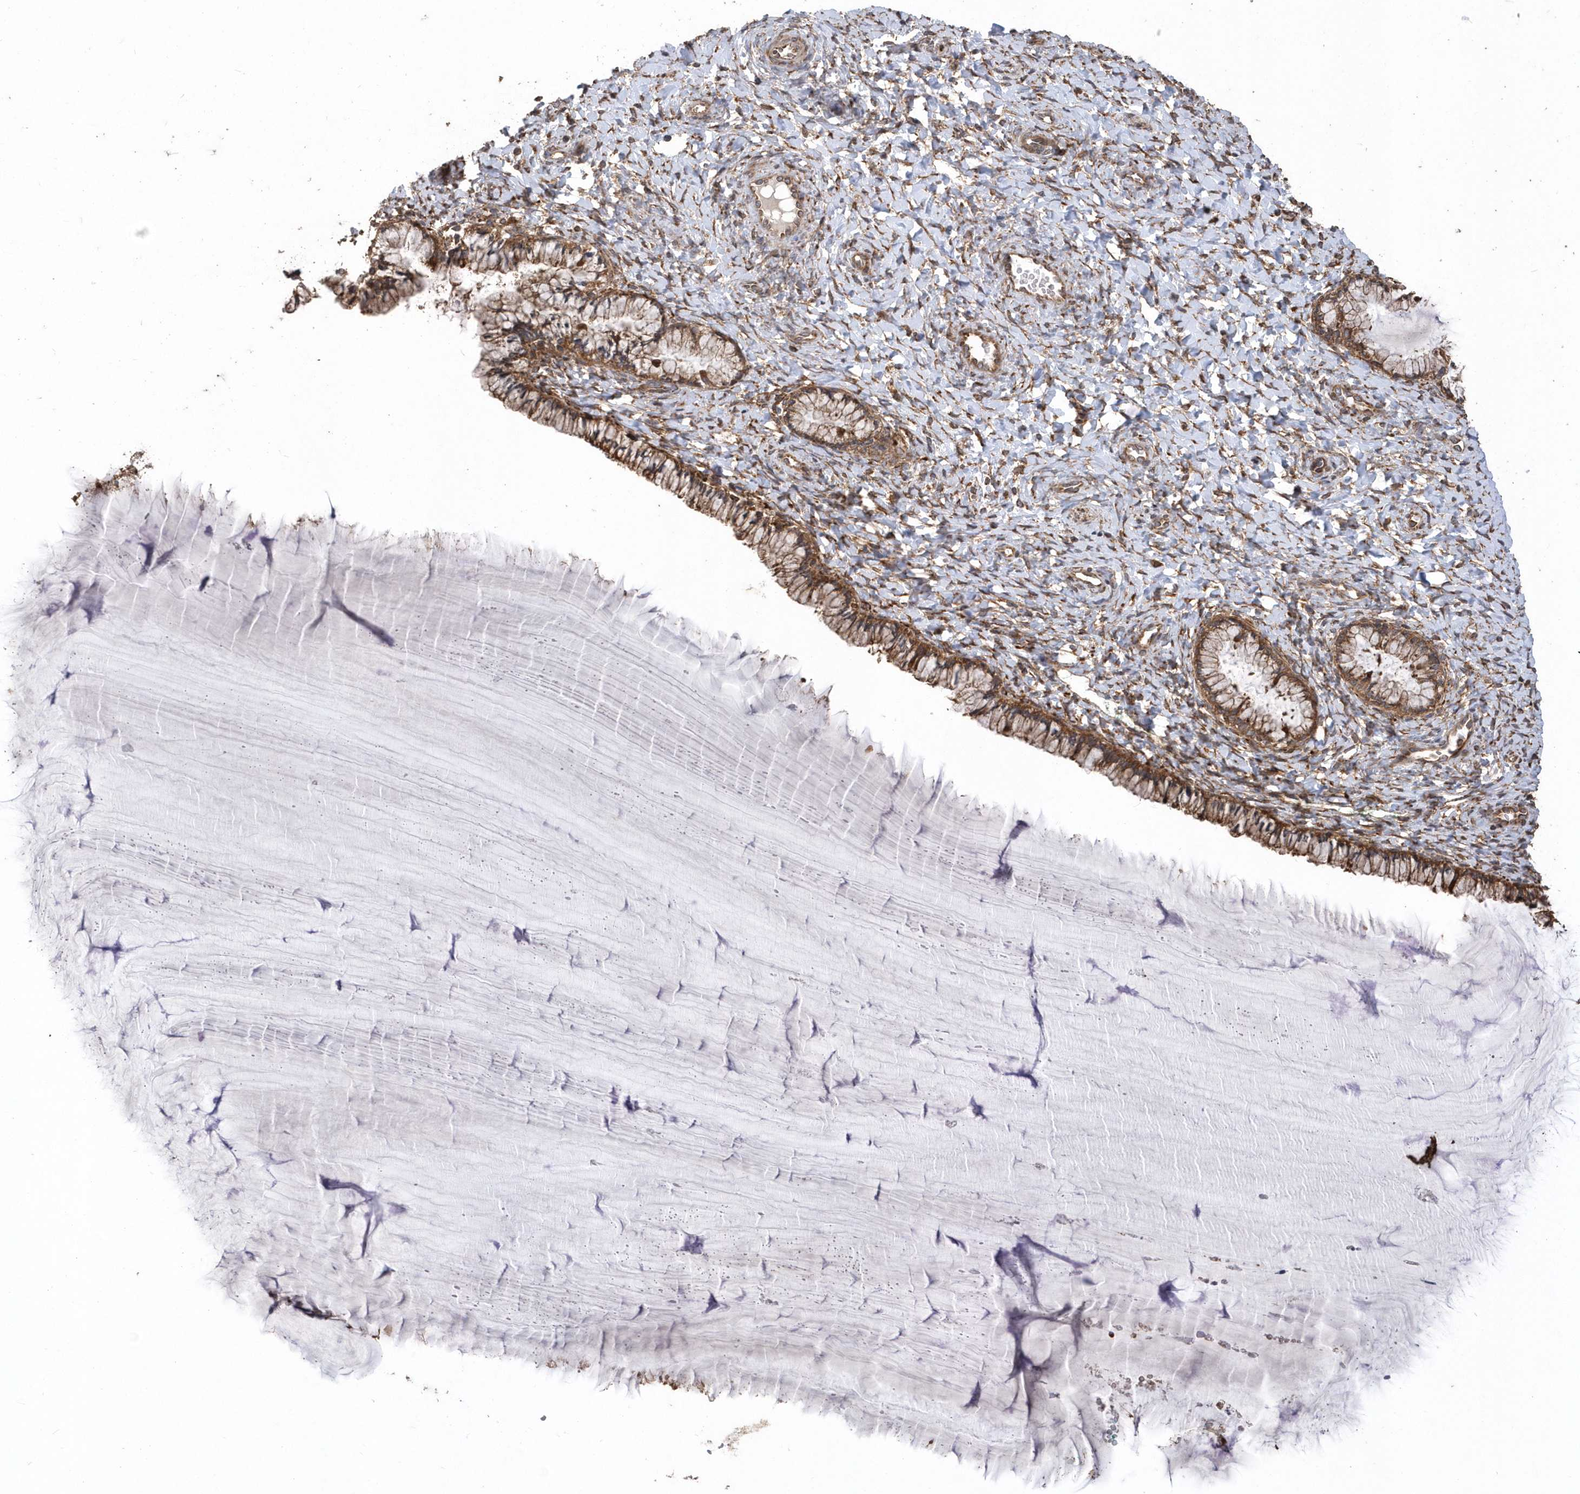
{"staining": {"intensity": "moderate", "quantity": ">75%", "location": "cytoplasmic/membranous"}, "tissue": "cervix", "cell_type": "Glandular cells", "image_type": "normal", "snomed": [{"axis": "morphology", "description": "Normal tissue, NOS"}, {"axis": "morphology", "description": "Adenocarcinoma, NOS"}, {"axis": "topography", "description": "Cervix"}], "caption": "Benign cervix exhibits moderate cytoplasmic/membranous expression in about >75% of glandular cells, visualized by immunohistochemistry.", "gene": "WASHC5", "patient": {"sex": "female", "age": 29}}